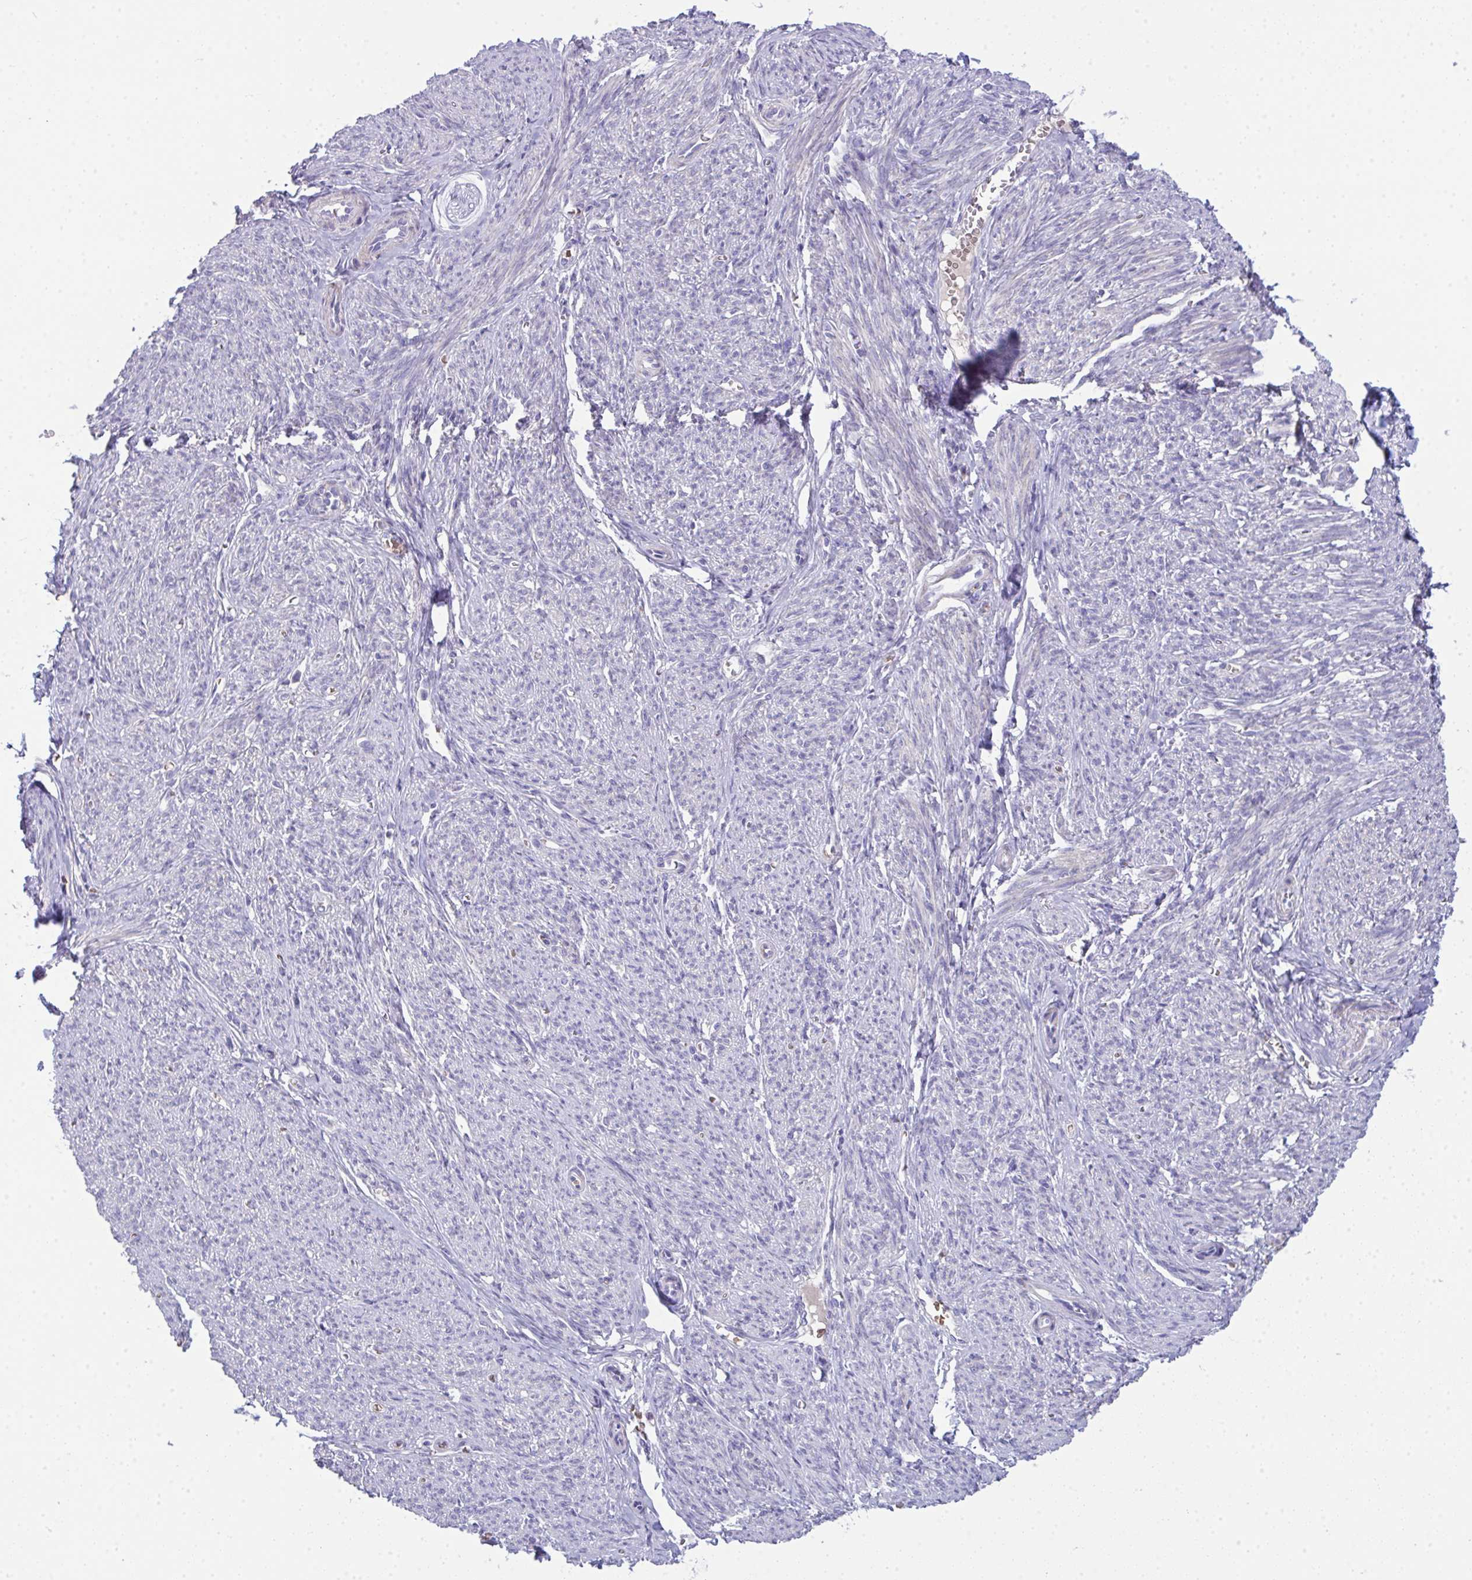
{"staining": {"intensity": "weak", "quantity": "25%-75%", "location": "cytoplasmic/membranous"}, "tissue": "smooth muscle", "cell_type": "Smooth muscle cells", "image_type": "normal", "snomed": [{"axis": "morphology", "description": "Normal tissue, NOS"}, {"axis": "topography", "description": "Smooth muscle"}], "caption": "Smooth muscle was stained to show a protein in brown. There is low levels of weak cytoplasmic/membranous staining in approximately 25%-75% of smooth muscle cells. (Stains: DAB in brown, nuclei in blue, Microscopy: brightfield microscopy at high magnification).", "gene": "SPTB", "patient": {"sex": "female", "age": 65}}